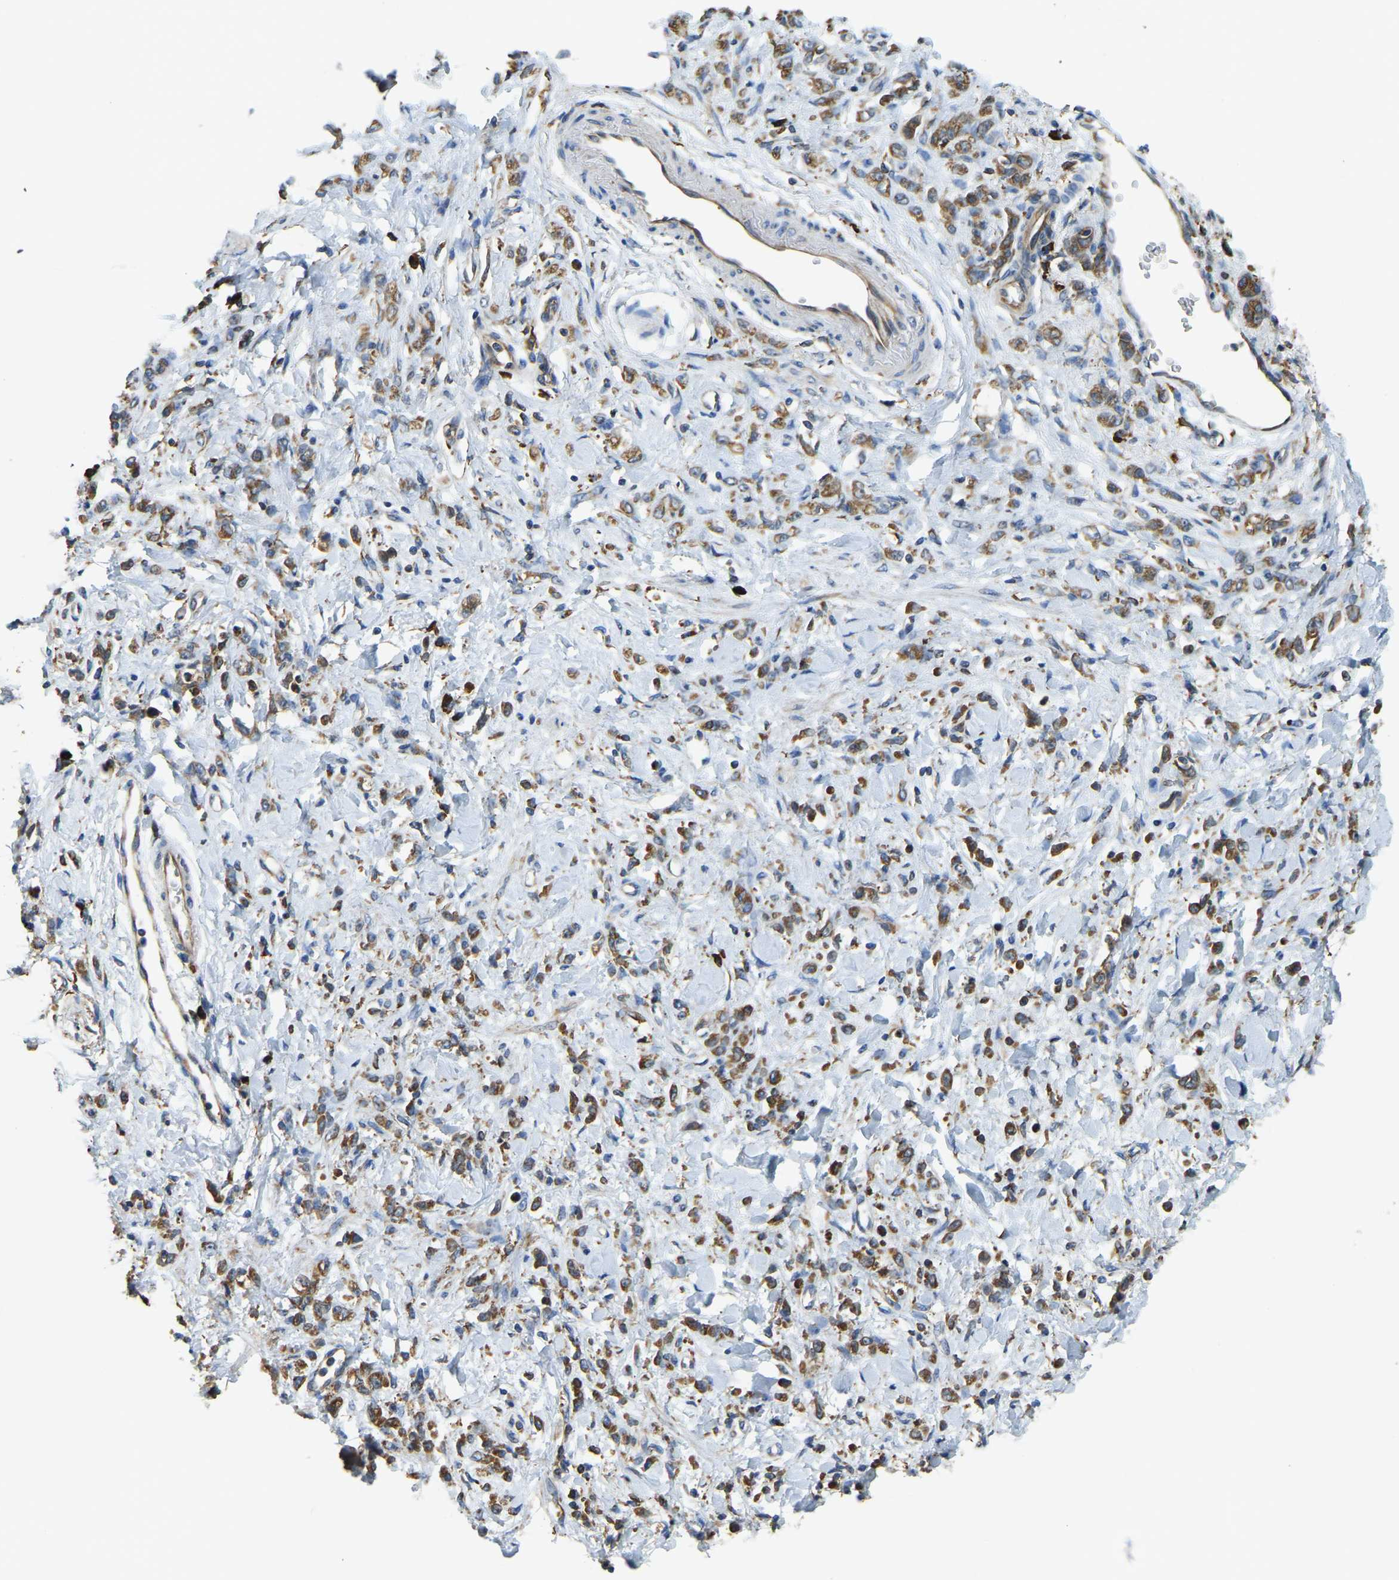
{"staining": {"intensity": "moderate", "quantity": ">75%", "location": "cytoplasmic/membranous"}, "tissue": "stomach cancer", "cell_type": "Tumor cells", "image_type": "cancer", "snomed": [{"axis": "morphology", "description": "Normal tissue, NOS"}, {"axis": "morphology", "description": "Adenocarcinoma, NOS"}, {"axis": "topography", "description": "Stomach"}], "caption": "Stomach cancer tissue exhibits moderate cytoplasmic/membranous staining in about >75% of tumor cells (DAB IHC, brown staining for protein, blue staining for nuclei).", "gene": "RNF115", "patient": {"sex": "male", "age": 82}}